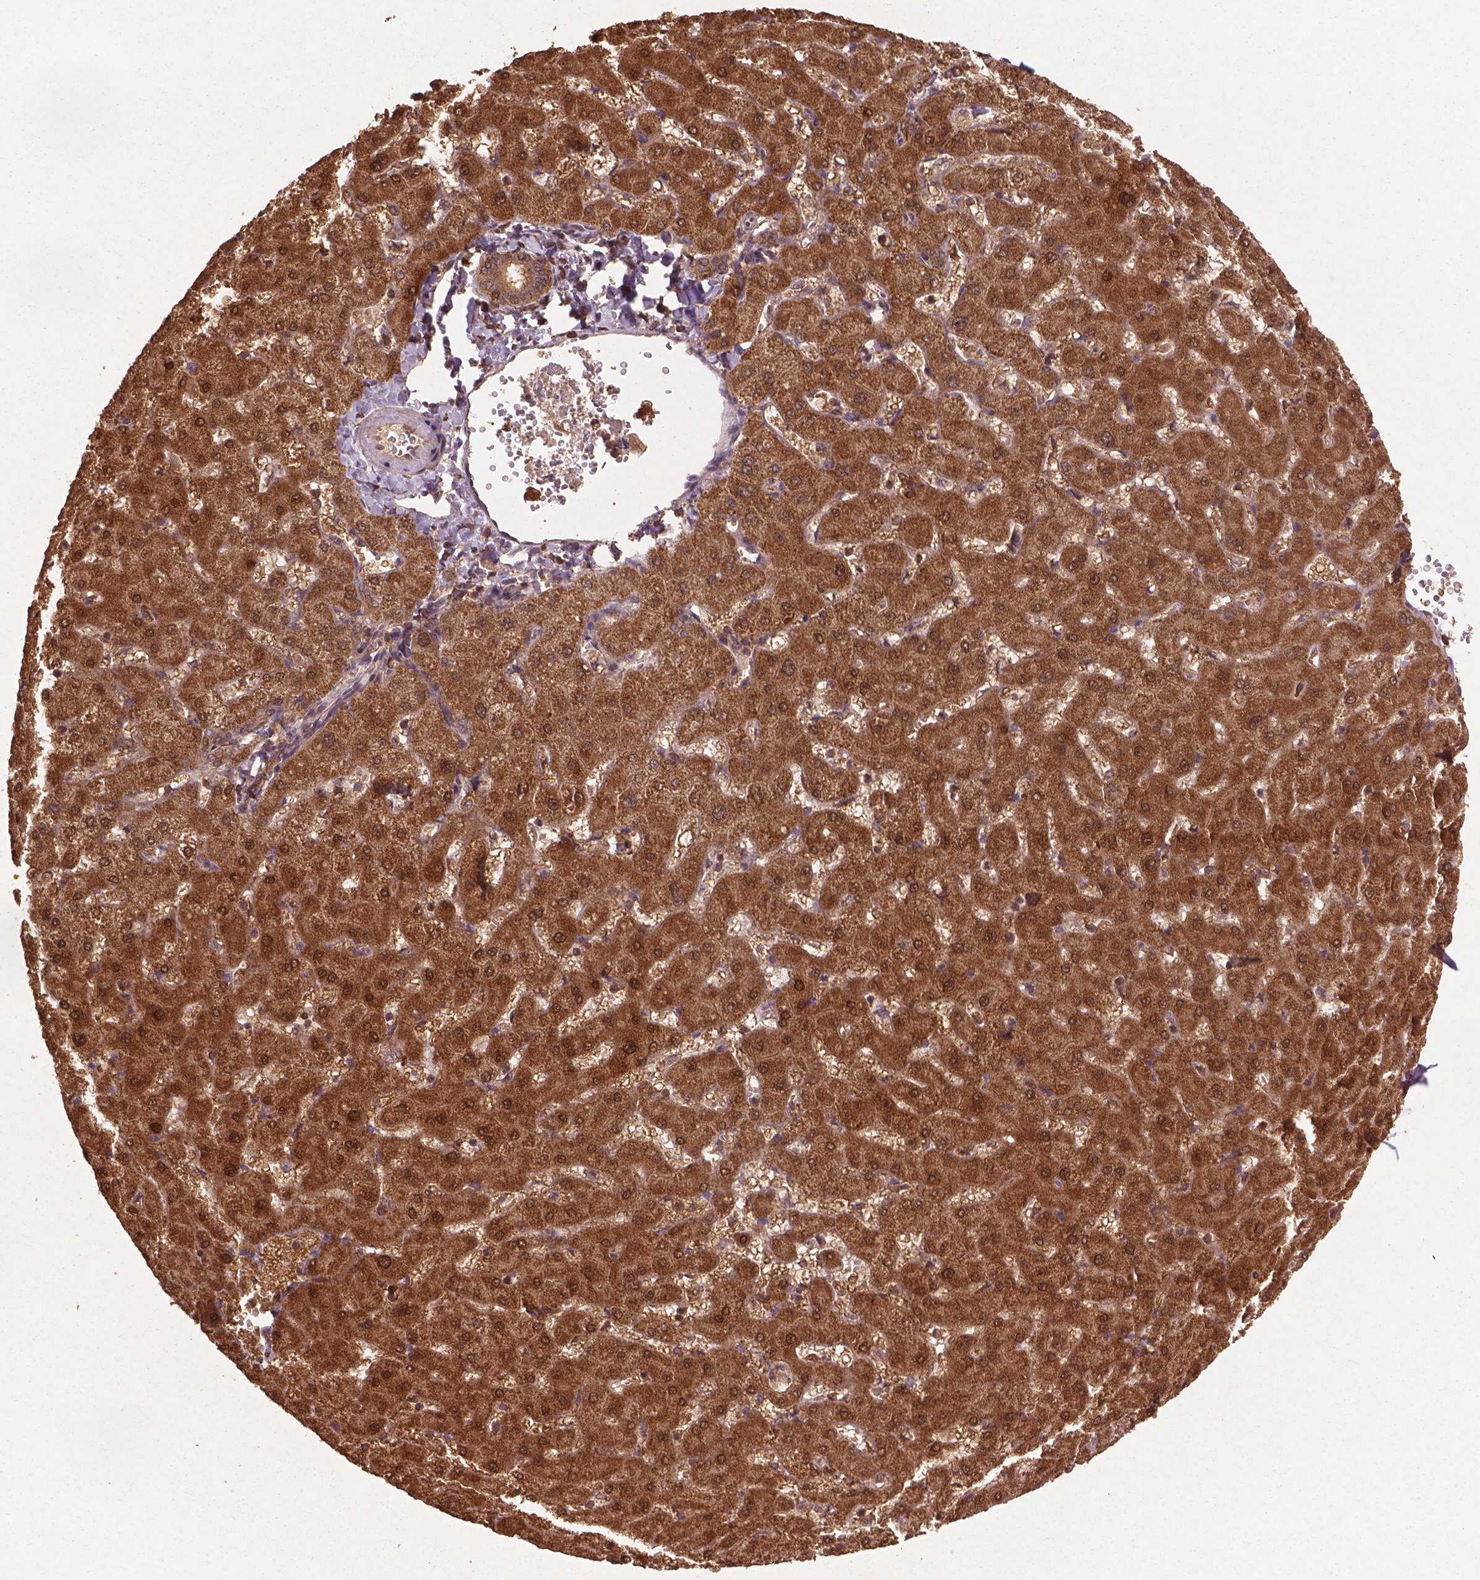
{"staining": {"intensity": "weak", "quantity": ">75%", "location": "cytoplasmic/membranous,nuclear"}, "tissue": "liver", "cell_type": "Cholangiocytes", "image_type": "normal", "snomed": [{"axis": "morphology", "description": "Normal tissue, NOS"}, {"axis": "topography", "description": "Liver"}], "caption": "IHC (DAB (3,3'-diaminobenzidine)) staining of normal human liver reveals weak cytoplasmic/membranous,nuclear protein expression in about >75% of cholangiocytes. (DAB IHC with brightfield microscopy, high magnification).", "gene": "BABAM1", "patient": {"sex": "female", "age": 63}}